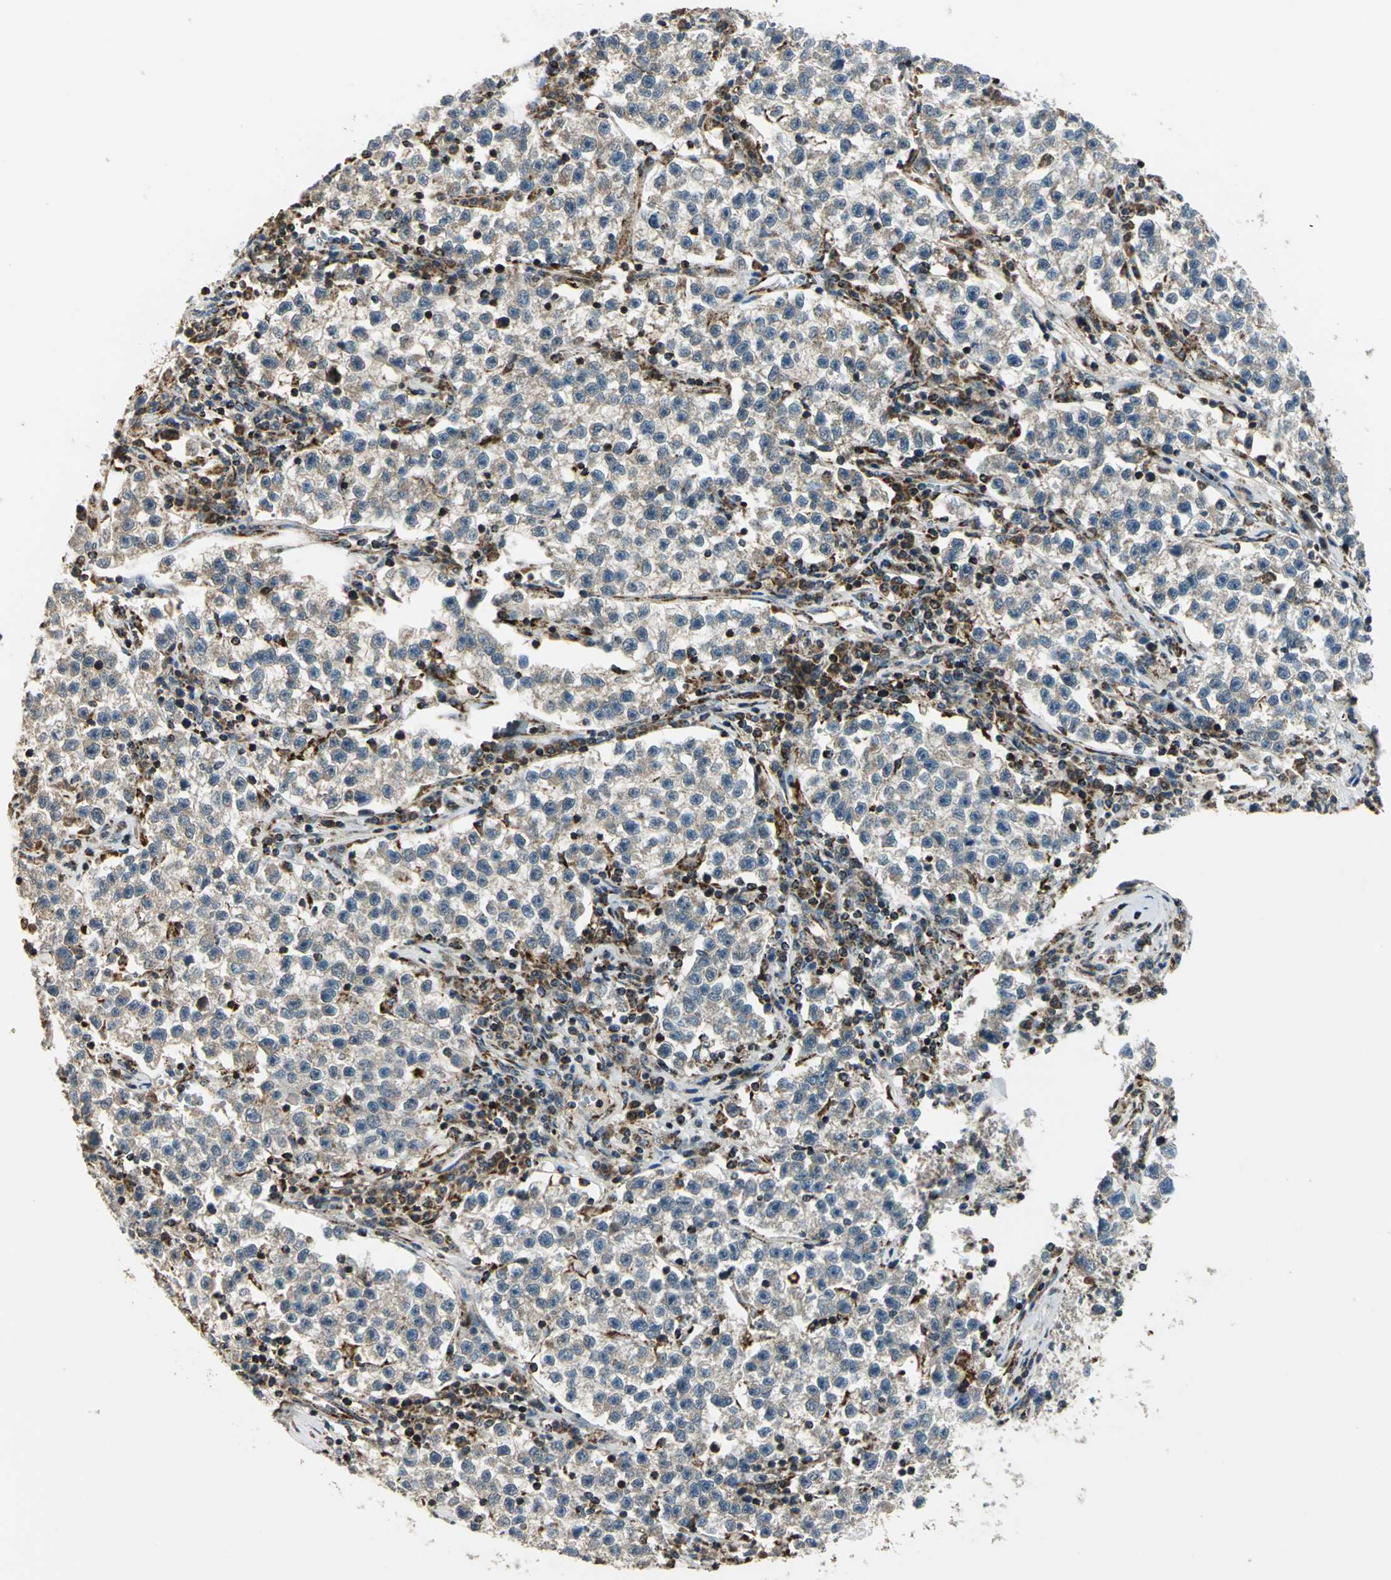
{"staining": {"intensity": "weak", "quantity": ">75%", "location": "cytoplasmic/membranous"}, "tissue": "testis cancer", "cell_type": "Tumor cells", "image_type": "cancer", "snomed": [{"axis": "morphology", "description": "Seminoma, NOS"}, {"axis": "topography", "description": "Testis"}], "caption": "IHC image of neoplastic tissue: testis cancer stained using IHC demonstrates low levels of weak protein expression localized specifically in the cytoplasmic/membranous of tumor cells, appearing as a cytoplasmic/membranous brown color.", "gene": "NUDT2", "patient": {"sex": "male", "age": 22}}